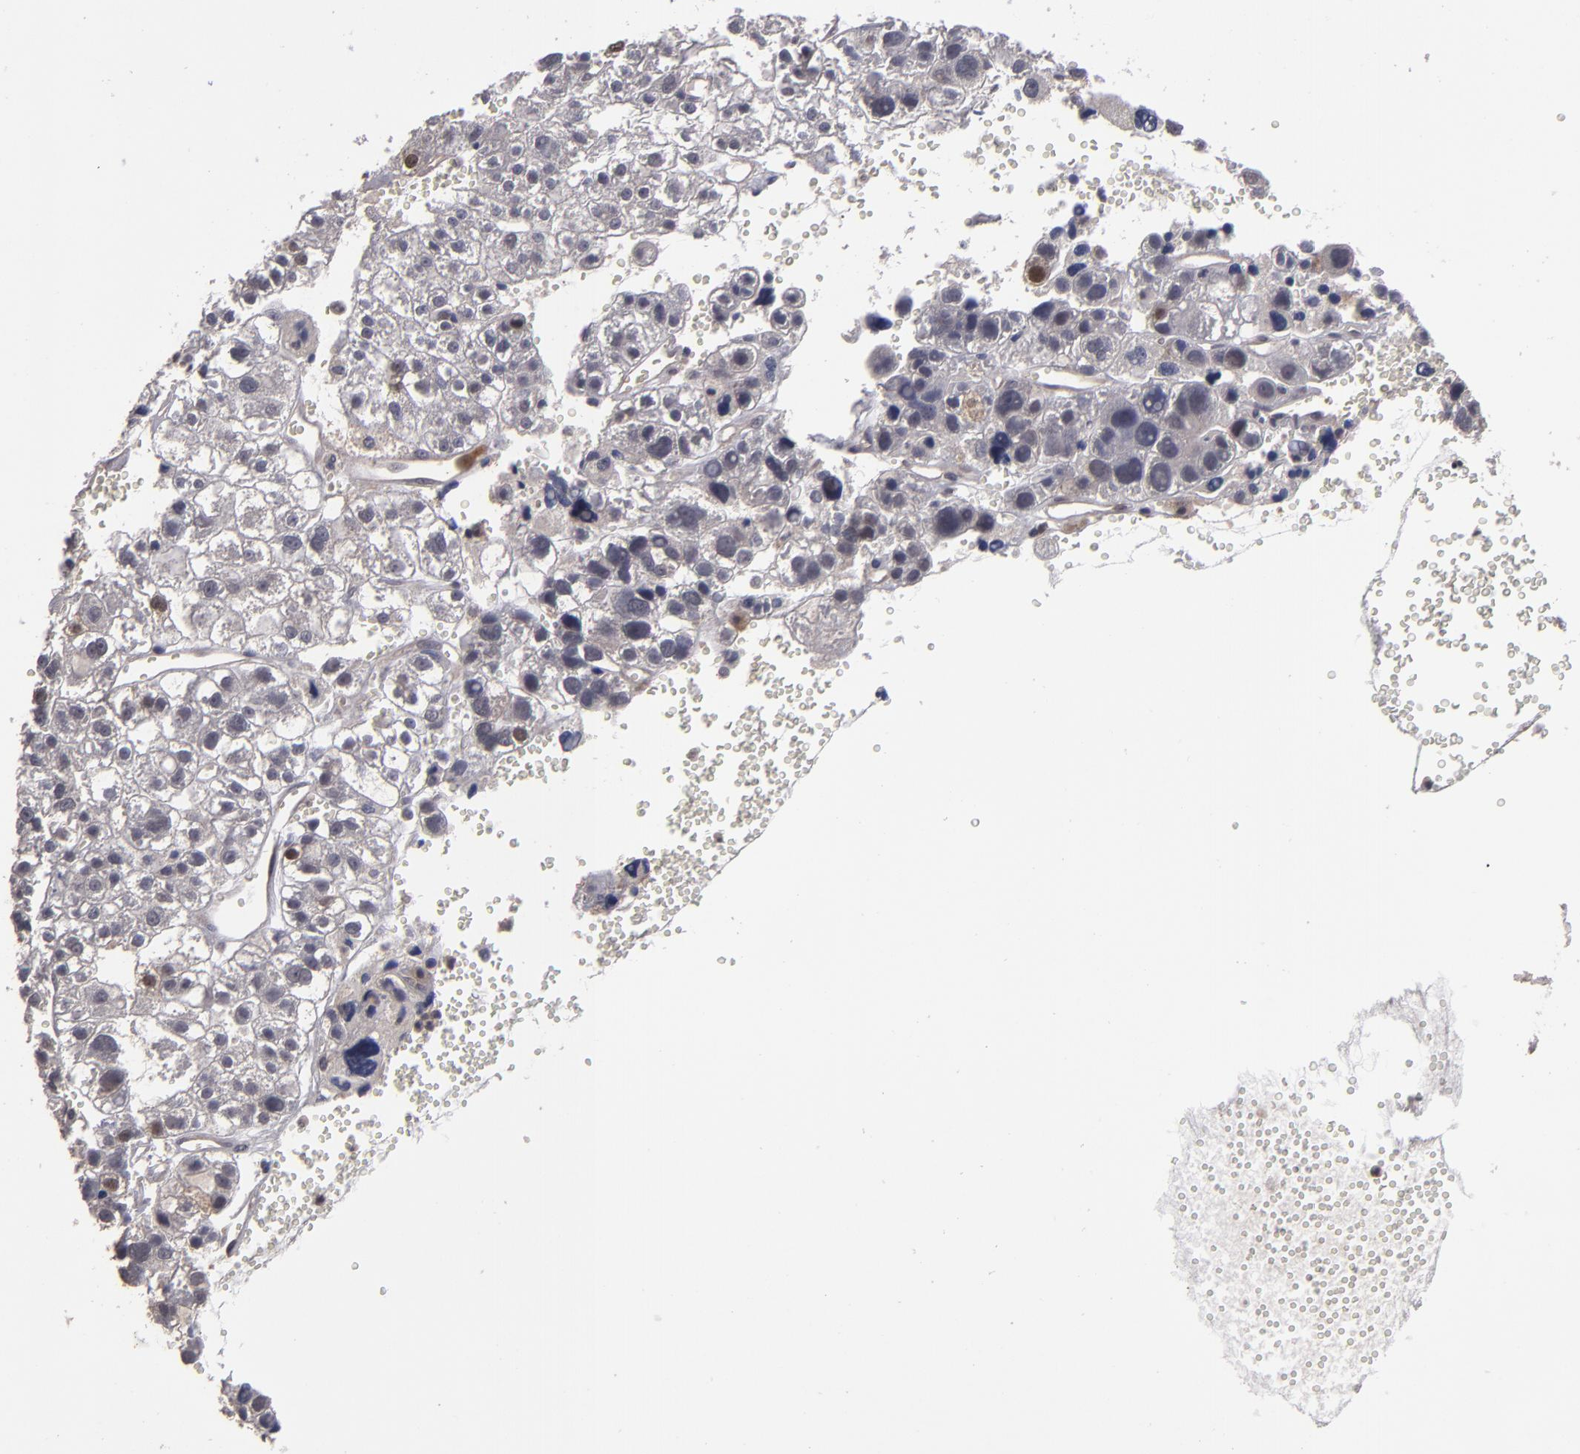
{"staining": {"intensity": "moderate", "quantity": ">75%", "location": "cytoplasmic/membranous"}, "tissue": "liver cancer", "cell_type": "Tumor cells", "image_type": "cancer", "snomed": [{"axis": "morphology", "description": "Carcinoma, Hepatocellular, NOS"}, {"axis": "topography", "description": "Liver"}], "caption": "Immunohistochemistry (IHC) of human hepatocellular carcinoma (liver) exhibits medium levels of moderate cytoplasmic/membranous positivity in approximately >75% of tumor cells.", "gene": "TYMS", "patient": {"sex": "female", "age": 85}}